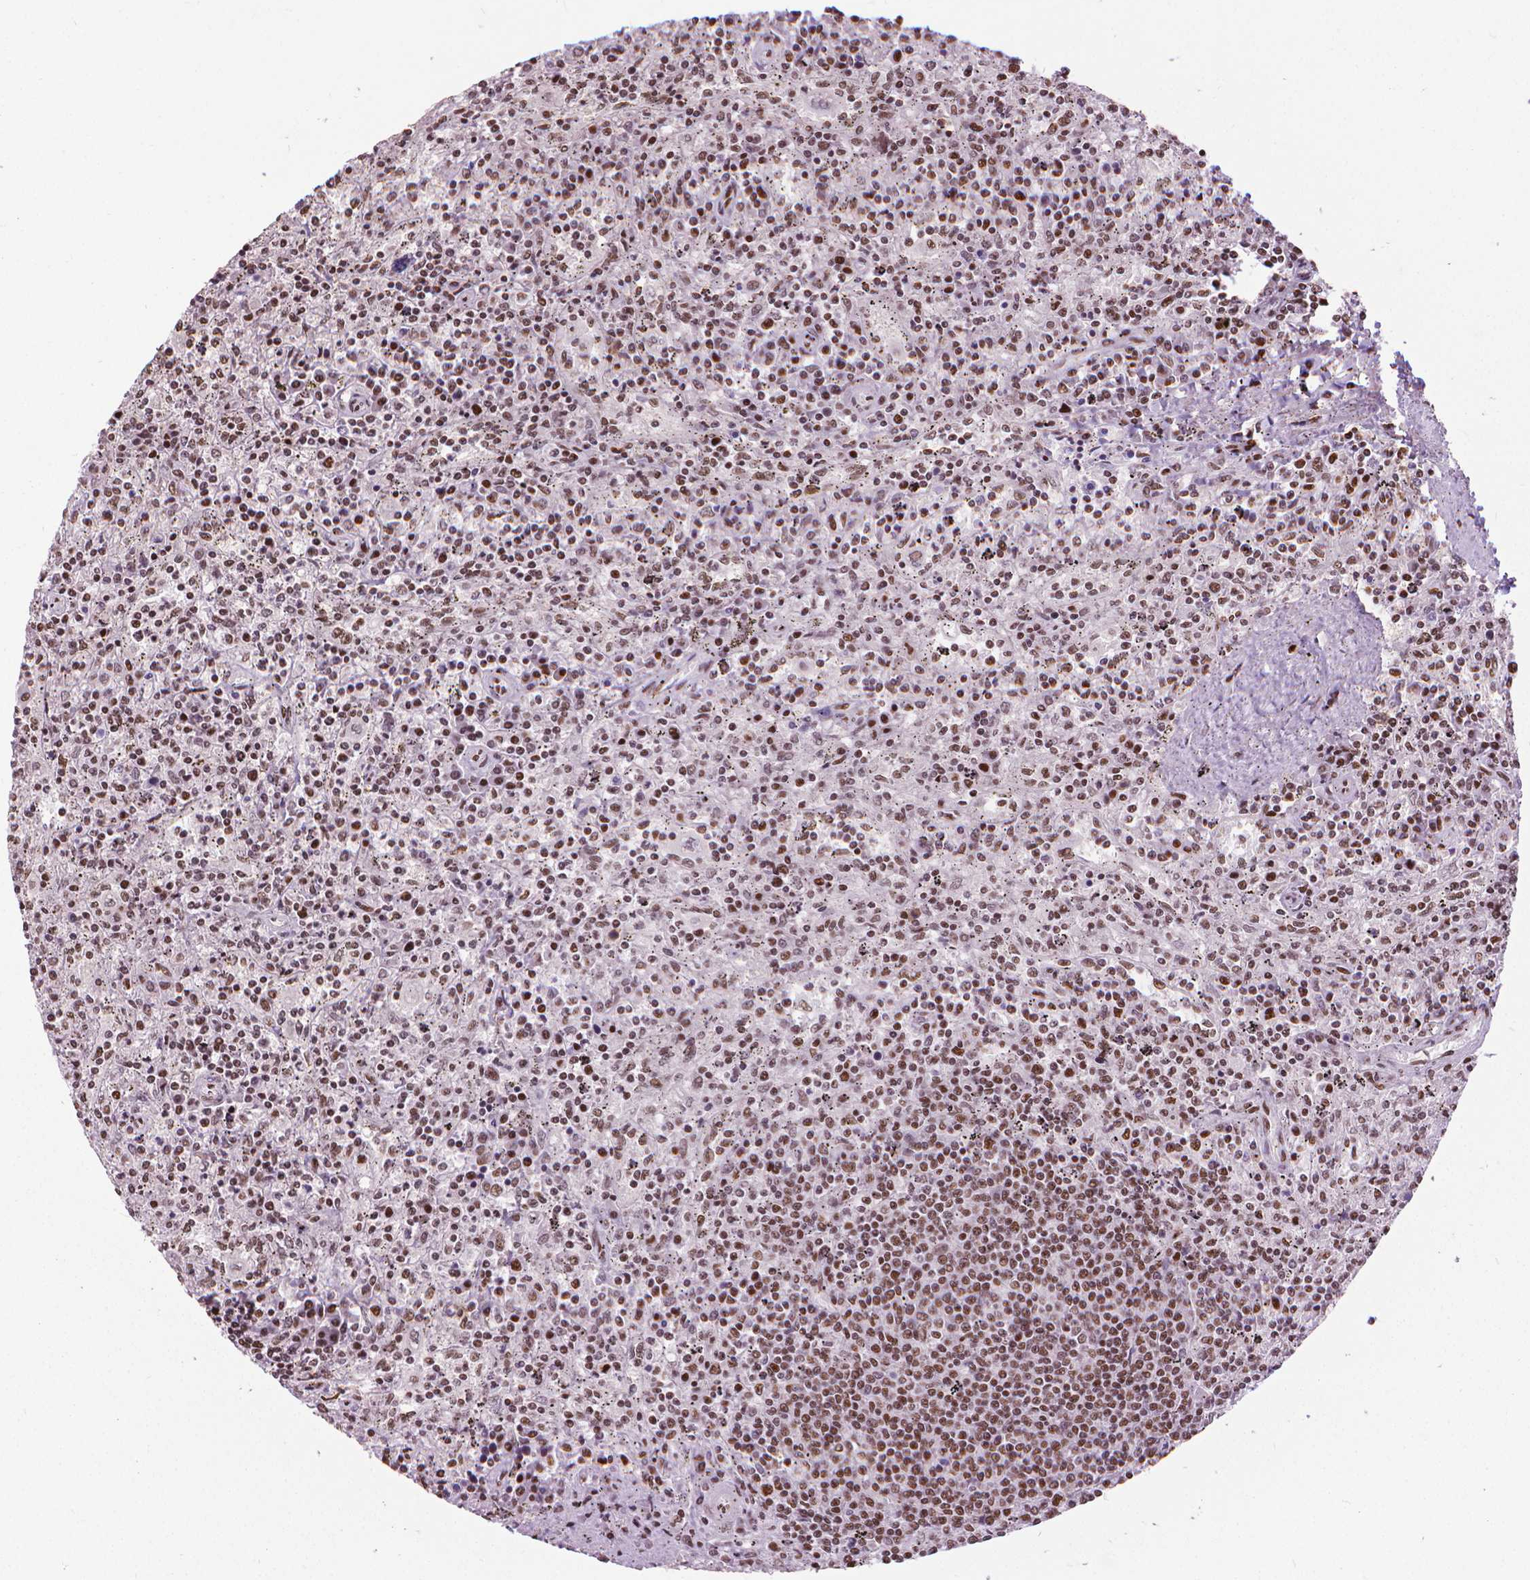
{"staining": {"intensity": "moderate", "quantity": ">75%", "location": "nuclear"}, "tissue": "lymphoma", "cell_type": "Tumor cells", "image_type": "cancer", "snomed": [{"axis": "morphology", "description": "Malignant lymphoma, non-Hodgkin's type, Low grade"}, {"axis": "topography", "description": "Spleen"}], "caption": "Lymphoma stained with DAB IHC shows medium levels of moderate nuclear positivity in about >75% of tumor cells.", "gene": "AKAP8", "patient": {"sex": "male", "age": 62}}